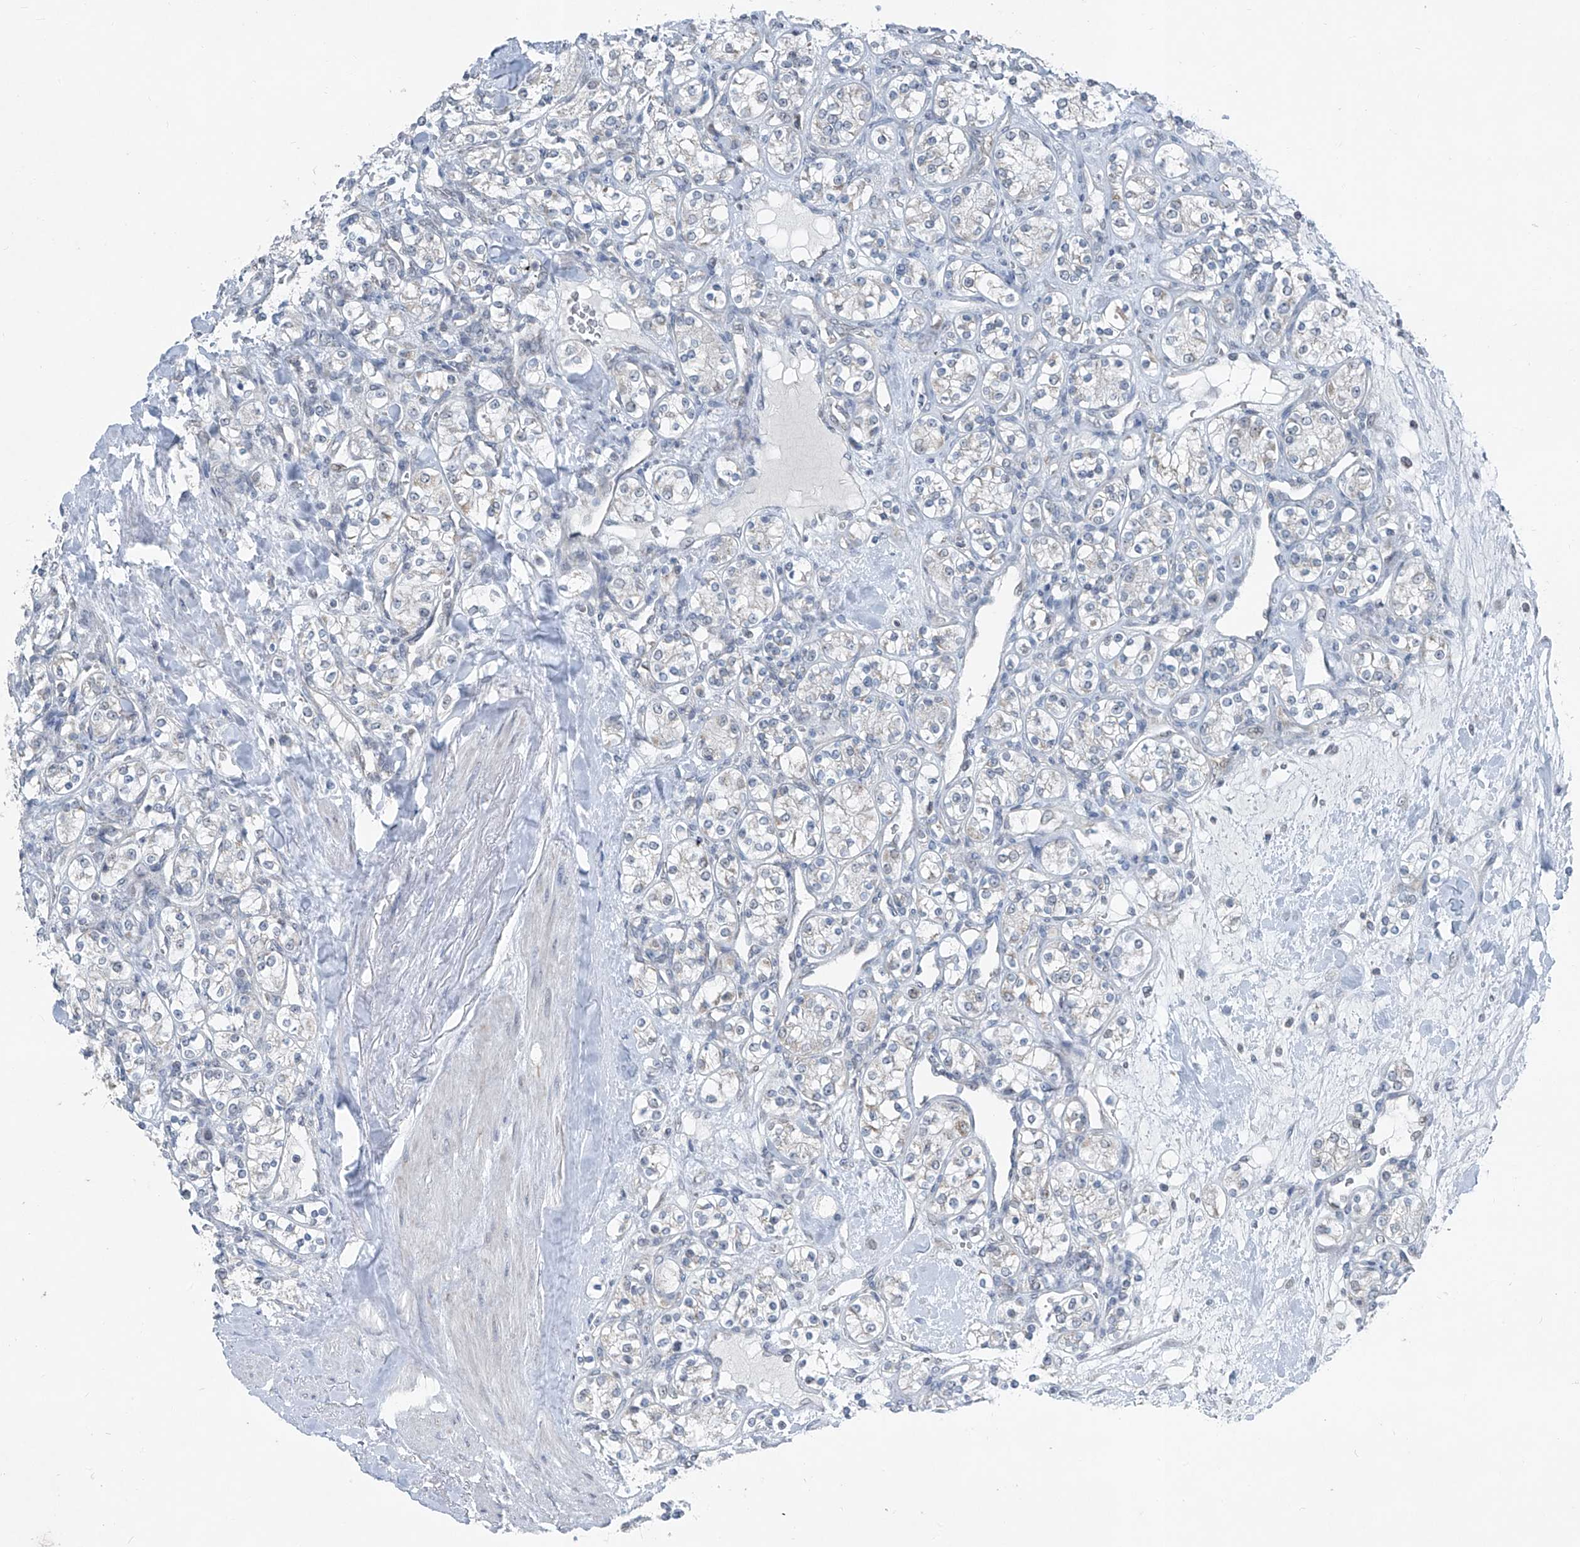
{"staining": {"intensity": "negative", "quantity": "none", "location": "none"}, "tissue": "renal cancer", "cell_type": "Tumor cells", "image_type": "cancer", "snomed": [{"axis": "morphology", "description": "Adenocarcinoma, NOS"}, {"axis": "topography", "description": "Kidney"}], "caption": "Tumor cells show no significant staining in adenocarcinoma (renal).", "gene": "DYRK1B", "patient": {"sex": "male", "age": 77}}